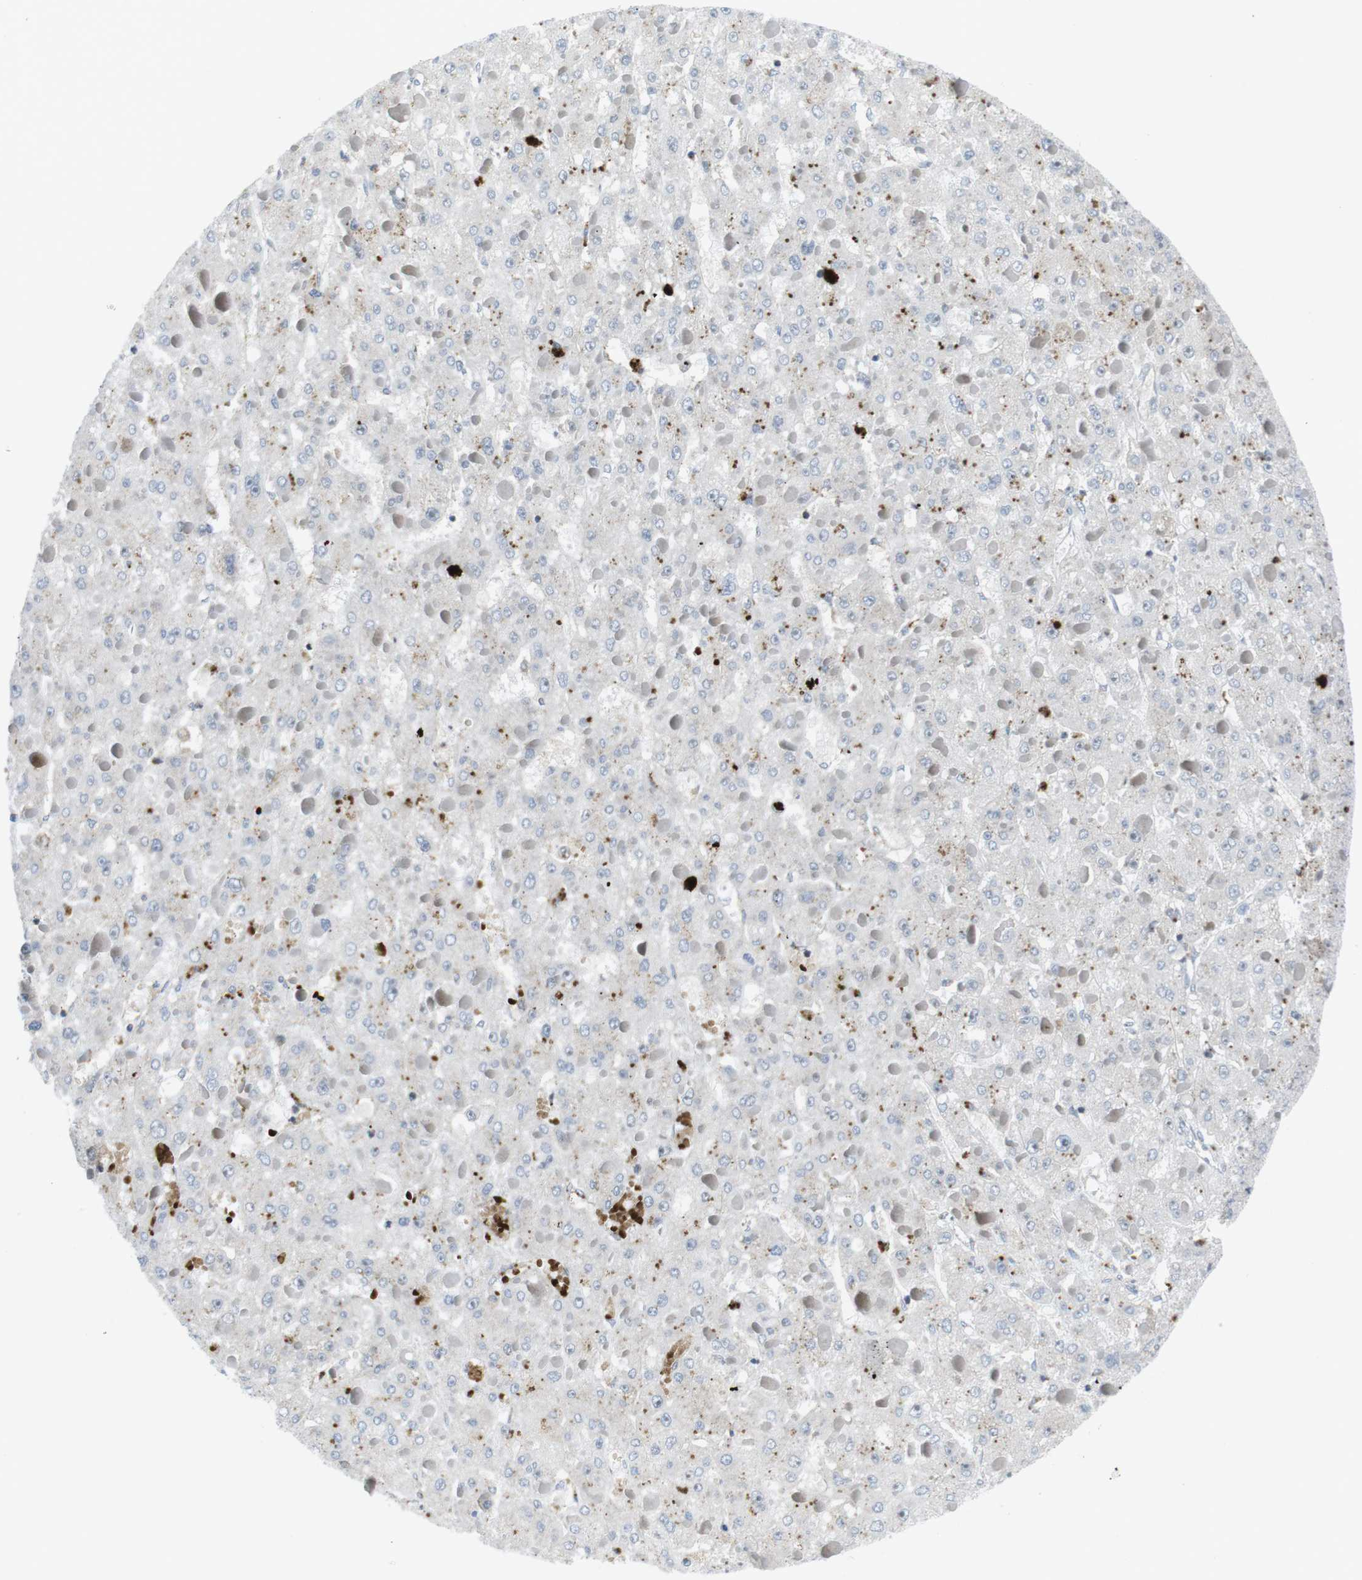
{"staining": {"intensity": "negative", "quantity": "none", "location": "none"}, "tissue": "liver cancer", "cell_type": "Tumor cells", "image_type": "cancer", "snomed": [{"axis": "morphology", "description": "Carcinoma, Hepatocellular, NOS"}, {"axis": "topography", "description": "Liver"}], "caption": "Immunohistochemistry (IHC) image of neoplastic tissue: human liver hepatocellular carcinoma stained with DAB (3,3'-diaminobenzidine) shows no significant protein expression in tumor cells.", "gene": "CUL7", "patient": {"sex": "female", "age": 73}}